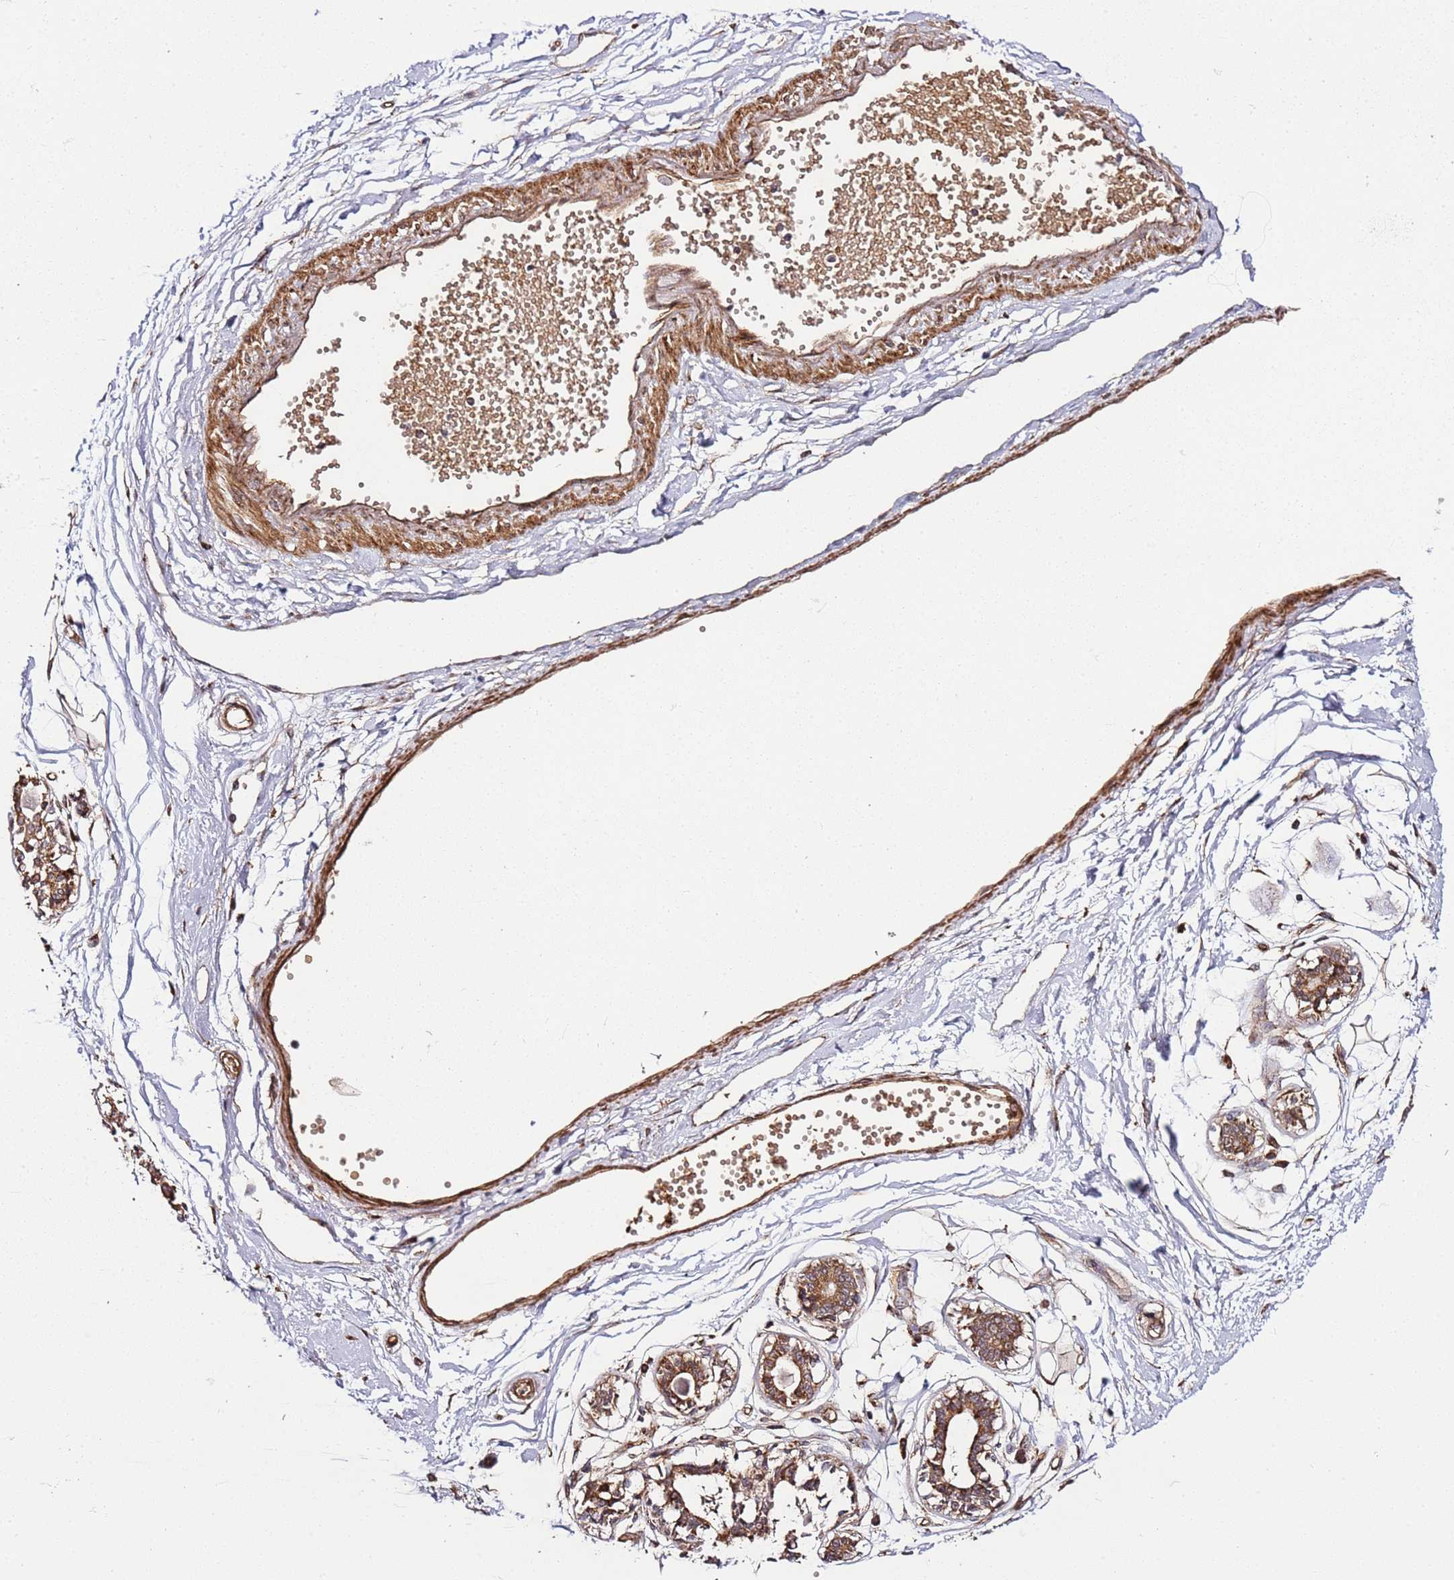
{"staining": {"intensity": "moderate", "quantity": ">75%", "location": "cytoplasmic/membranous"}, "tissue": "breast", "cell_type": "Adipocytes", "image_type": "normal", "snomed": [{"axis": "morphology", "description": "Normal tissue, NOS"}, {"axis": "topography", "description": "Breast"}], "caption": "This is a micrograph of immunohistochemistry staining of normal breast, which shows moderate expression in the cytoplasmic/membranous of adipocytes.", "gene": "TM2D2", "patient": {"sex": "female", "age": 45}}